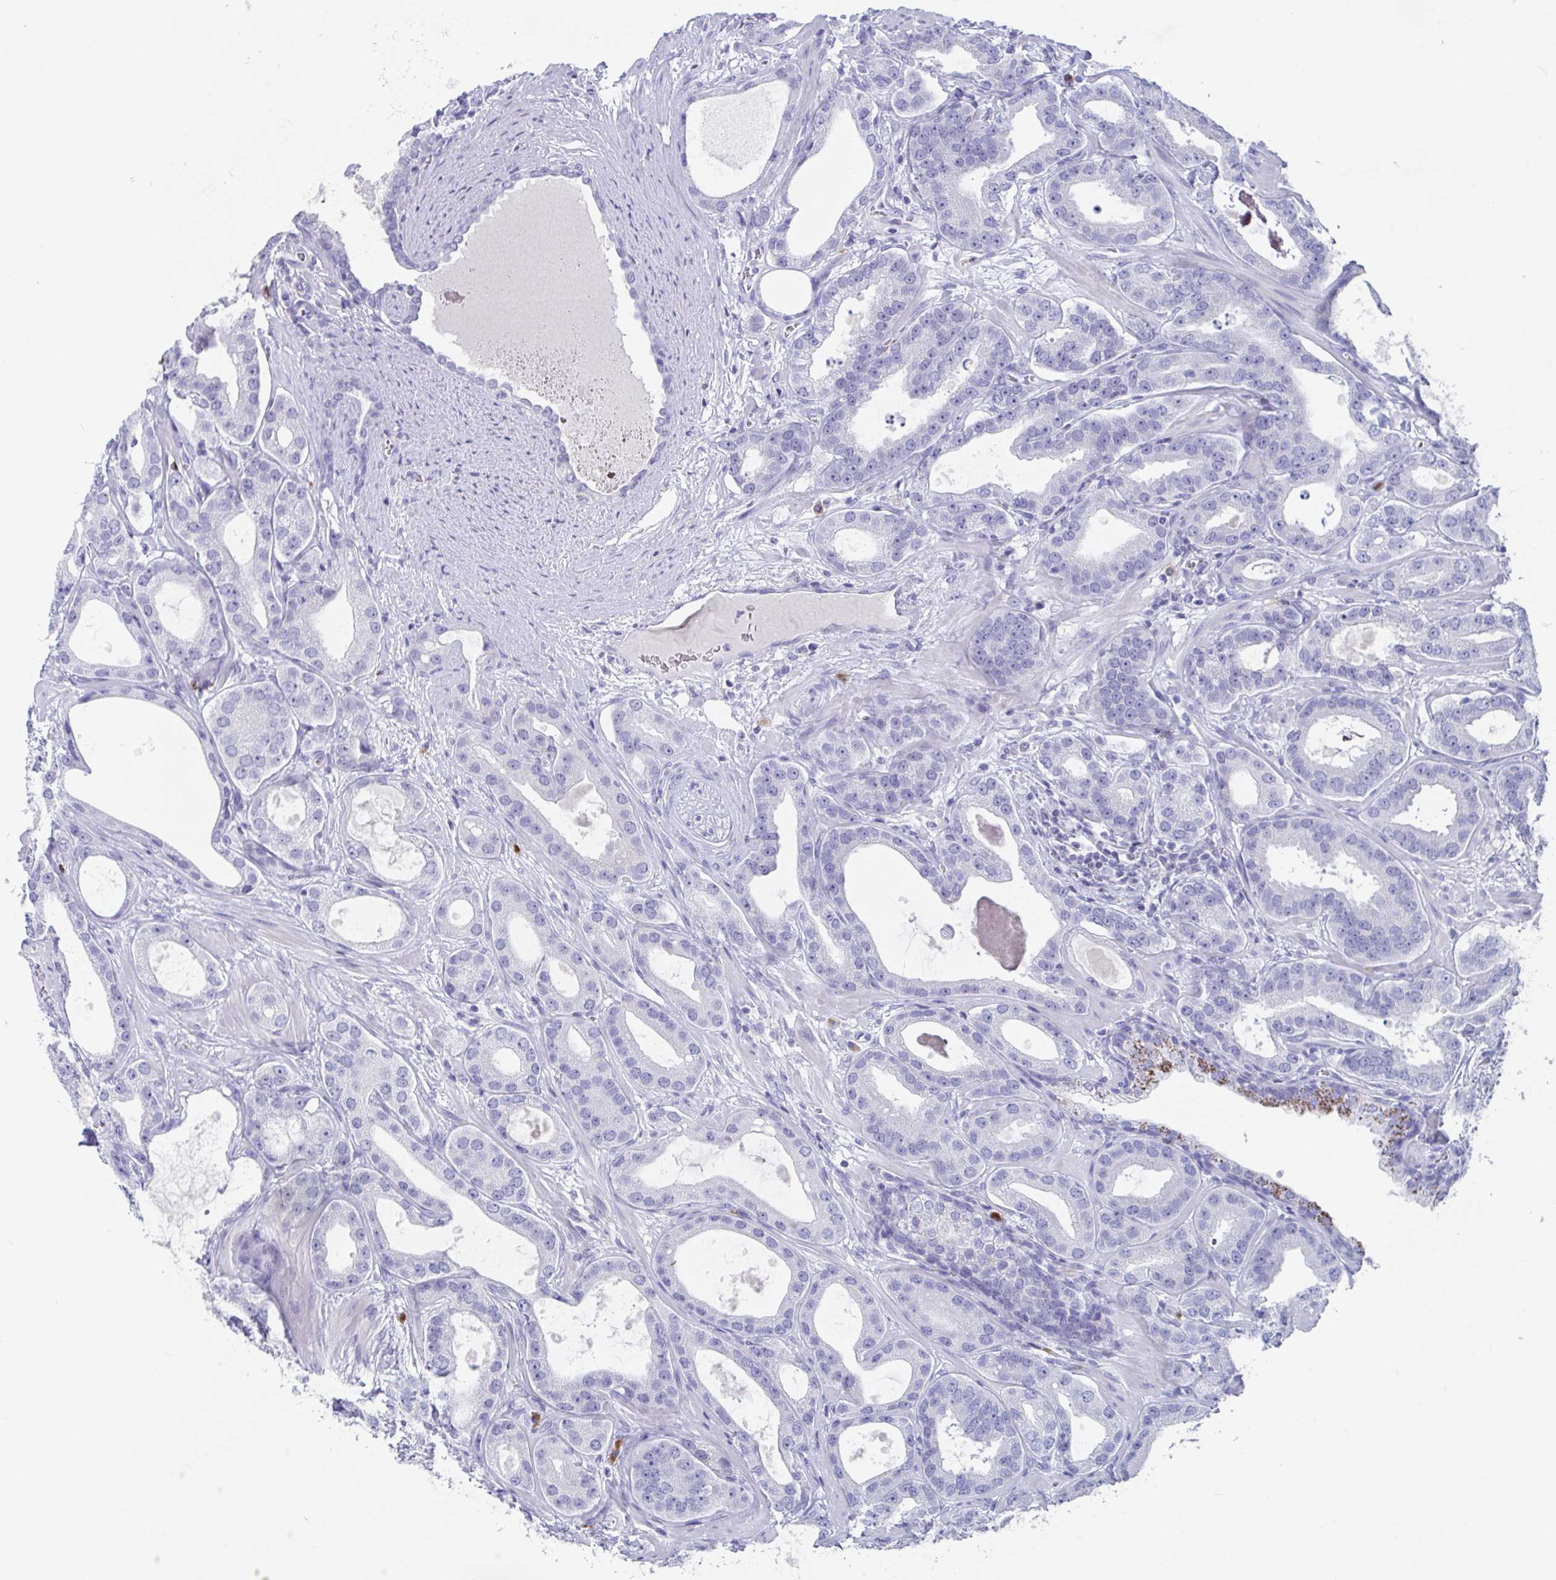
{"staining": {"intensity": "negative", "quantity": "none", "location": "none"}, "tissue": "prostate cancer", "cell_type": "Tumor cells", "image_type": "cancer", "snomed": [{"axis": "morphology", "description": "Adenocarcinoma, High grade"}, {"axis": "topography", "description": "Prostate"}], "caption": "Histopathology image shows no protein positivity in tumor cells of prostate cancer tissue.", "gene": "PLA2G1B", "patient": {"sex": "male", "age": 65}}